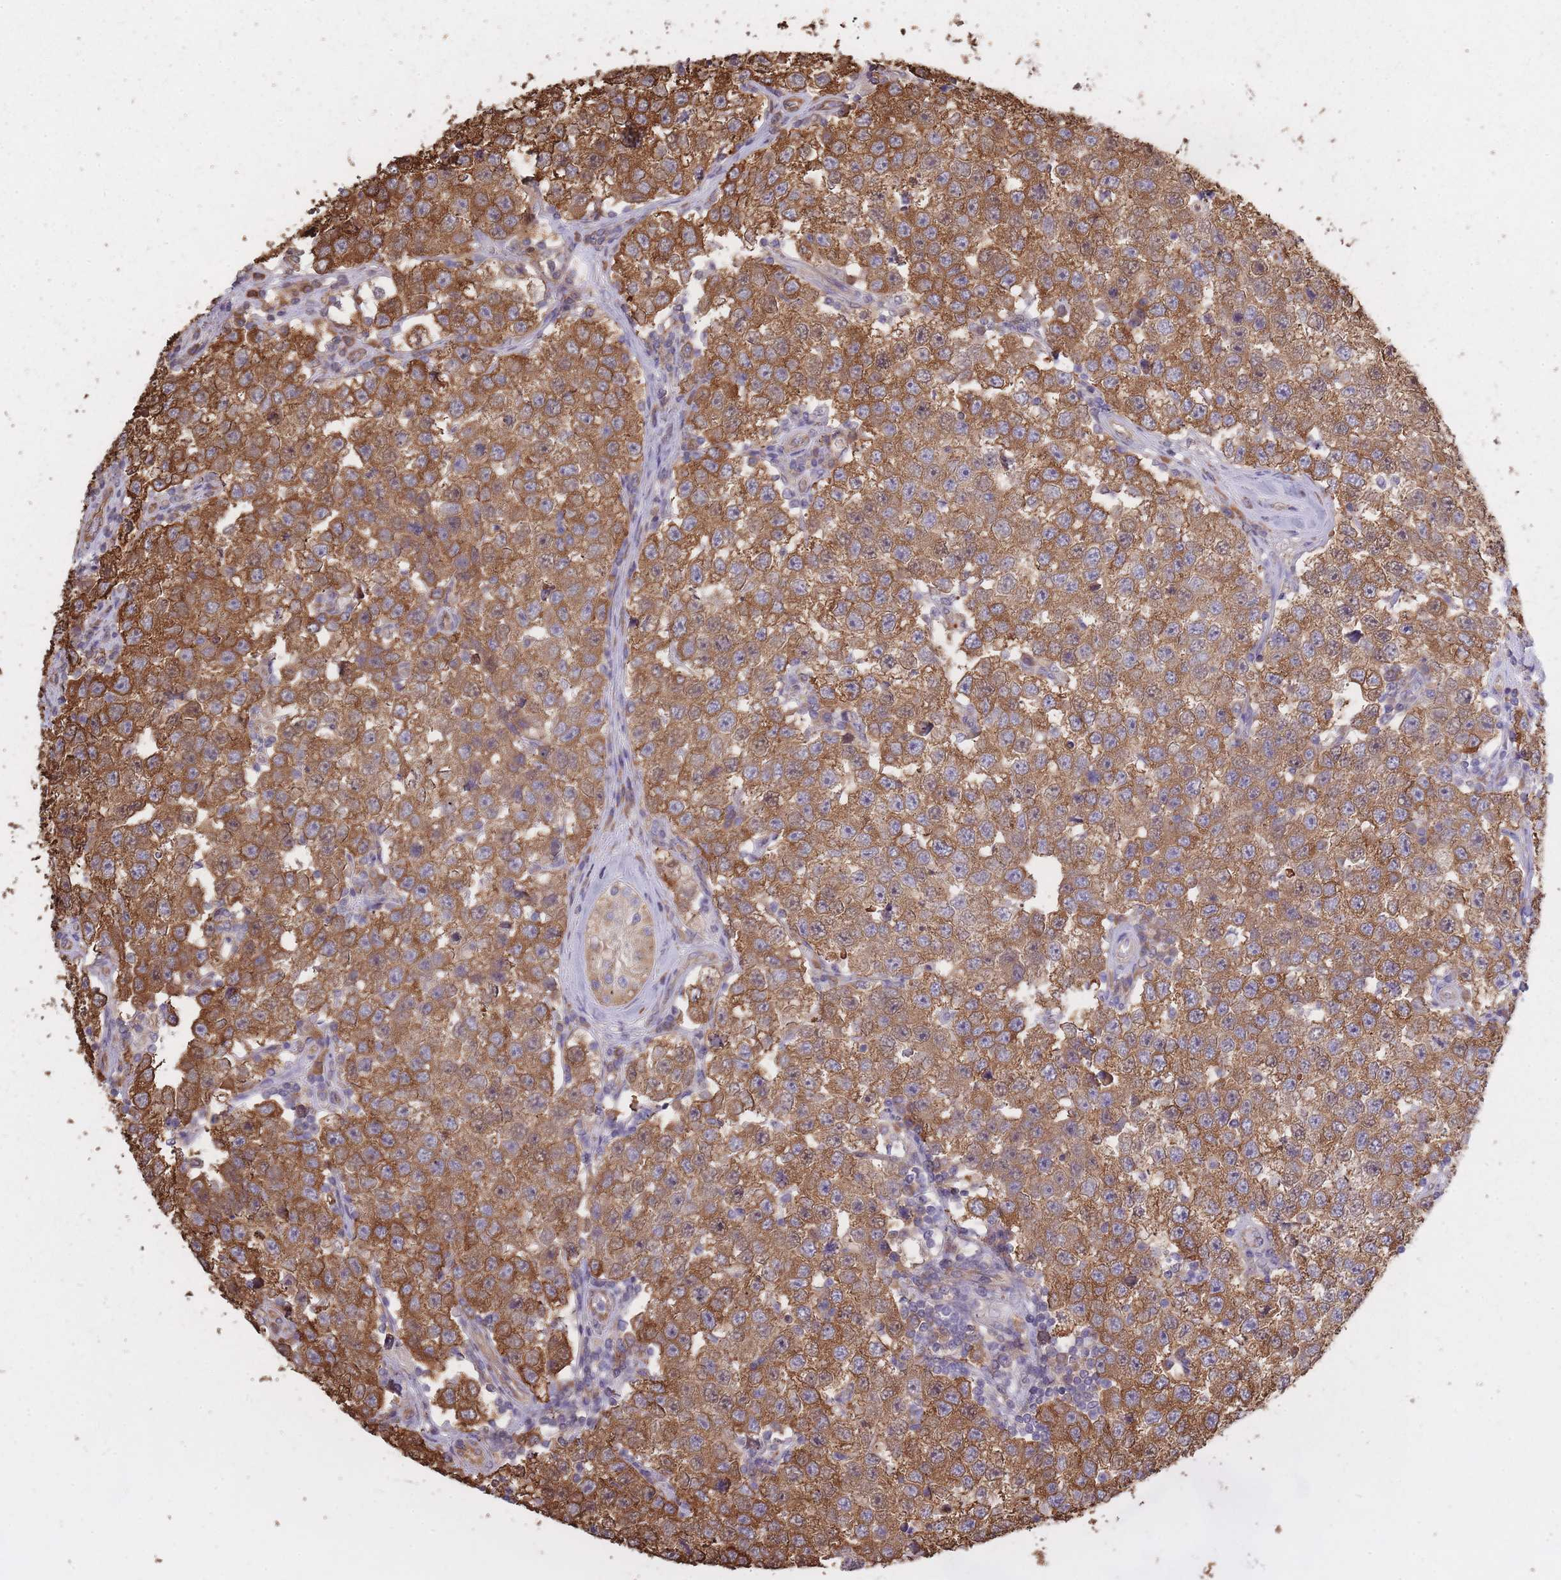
{"staining": {"intensity": "moderate", "quantity": ">75%", "location": "cytoplasmic/membranous"}, "tissue": "testis cancer", "cell_type": "Tumor cells", "image_type": "cancer", "snomed": [{"axis": "morphology", "description": "Seminoma, NOS"}, {"axis": "topography", "description": "Testis"}], "caption": "Immunohistochemical staining of human testis seminoma displays medium levels of moderate cytoplasmic/membranous positivity in approximately >75% of tumor cells. Nuclei are stained in blue.", "gene": "ARL13B", "patient": {"sex": "male", "age": 34}}